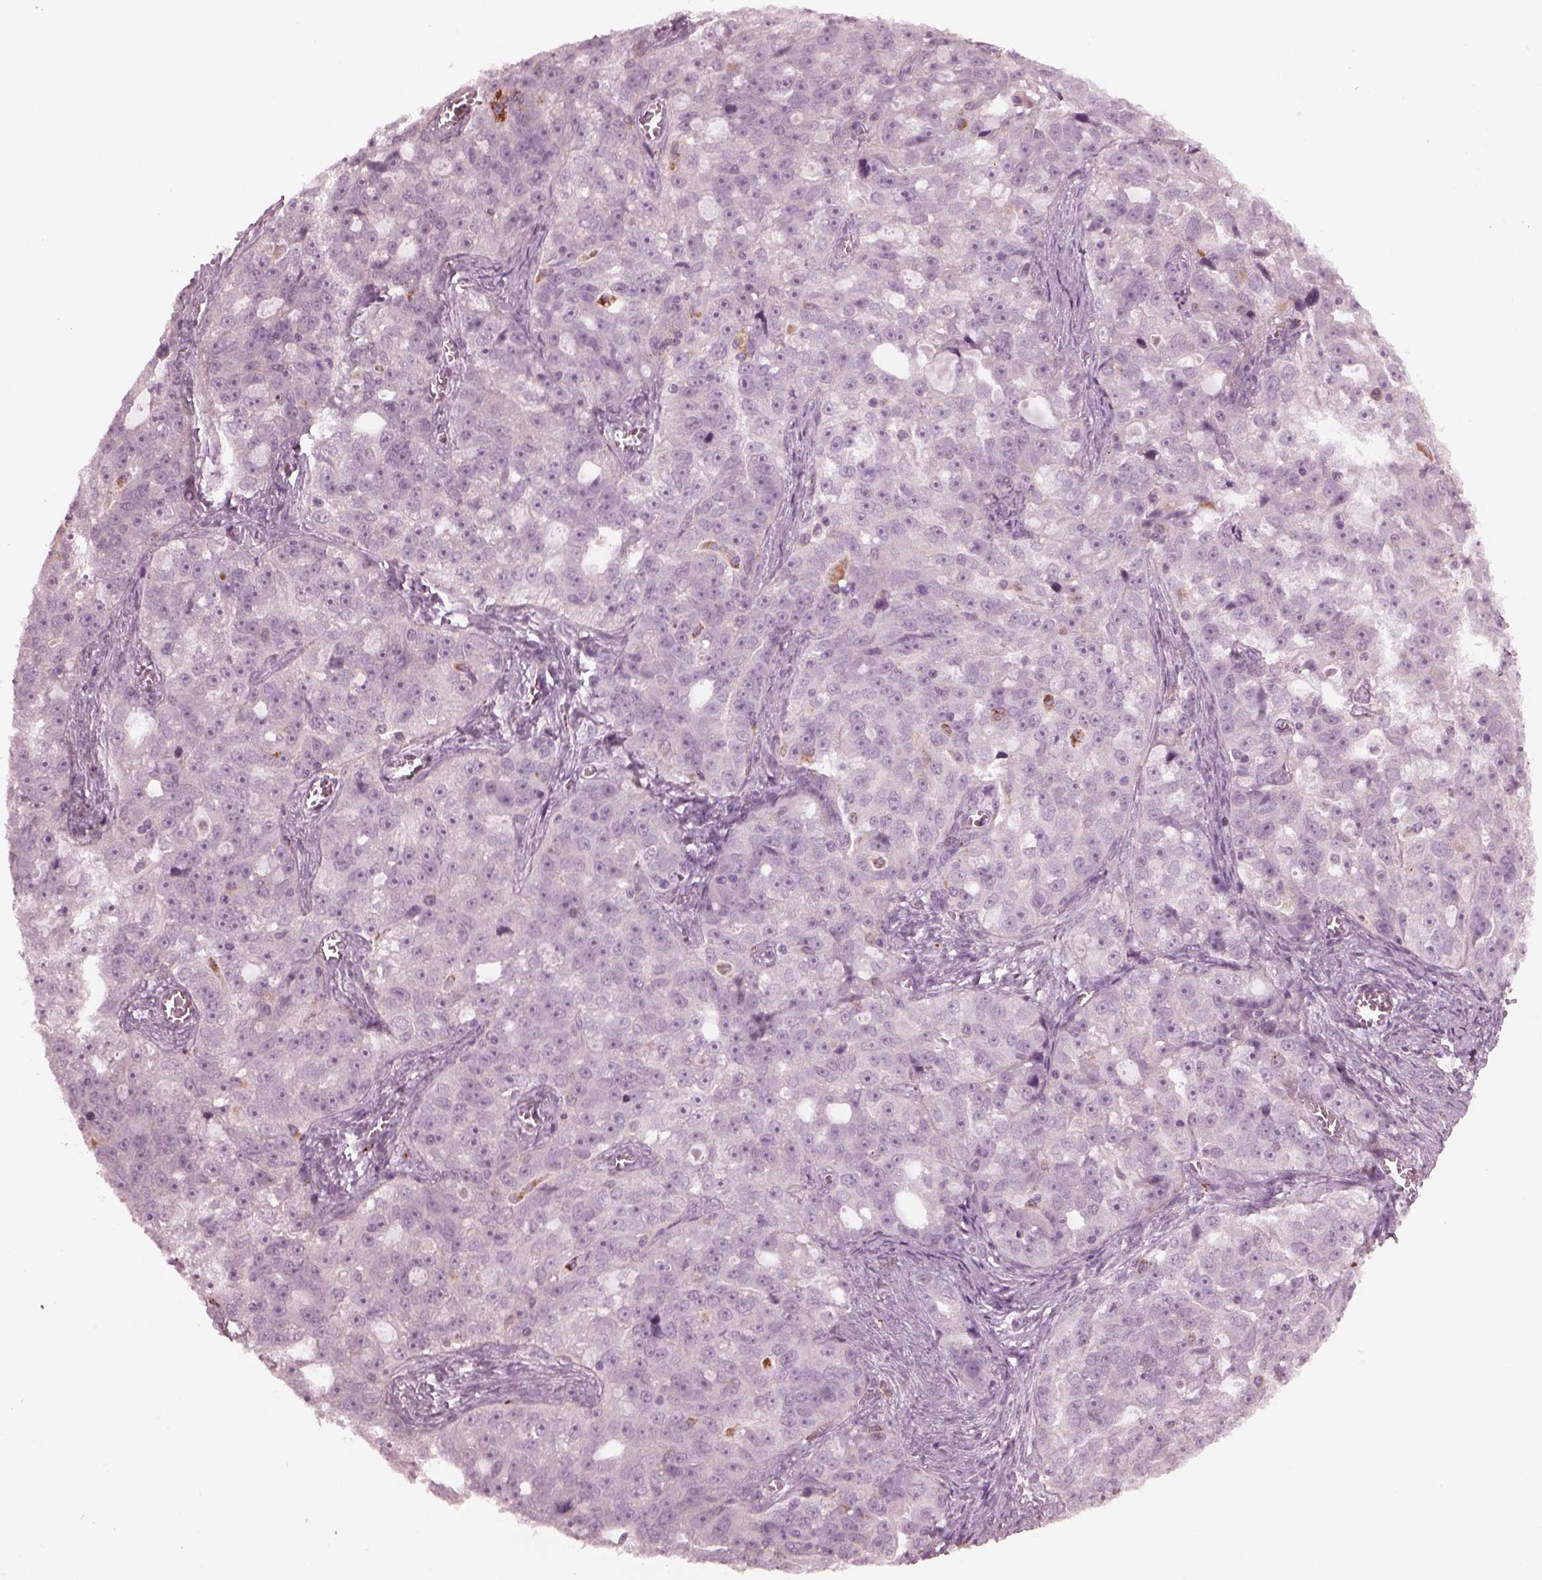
{"staining": {"intensity": "negative", "quantity": "none", "location": "none"}, "tissue": "ovarian cancer", "cell_type": "Tumor cells", "image_type": "cancer", "snomed": [{"axis": "morphology", "description": "Cystadenocarcinoma, serous, NOS"}, {"axis": "topography", "description": "Ovary"}], "caption": "Serous cystadenocarcinoma (ovarian) stained for a protein using immunohistochemistry (IHC) demonstrates no expression tumor cells.", "gene": "SLAMF8", "patient": {"sex": "female", "age": 51}}